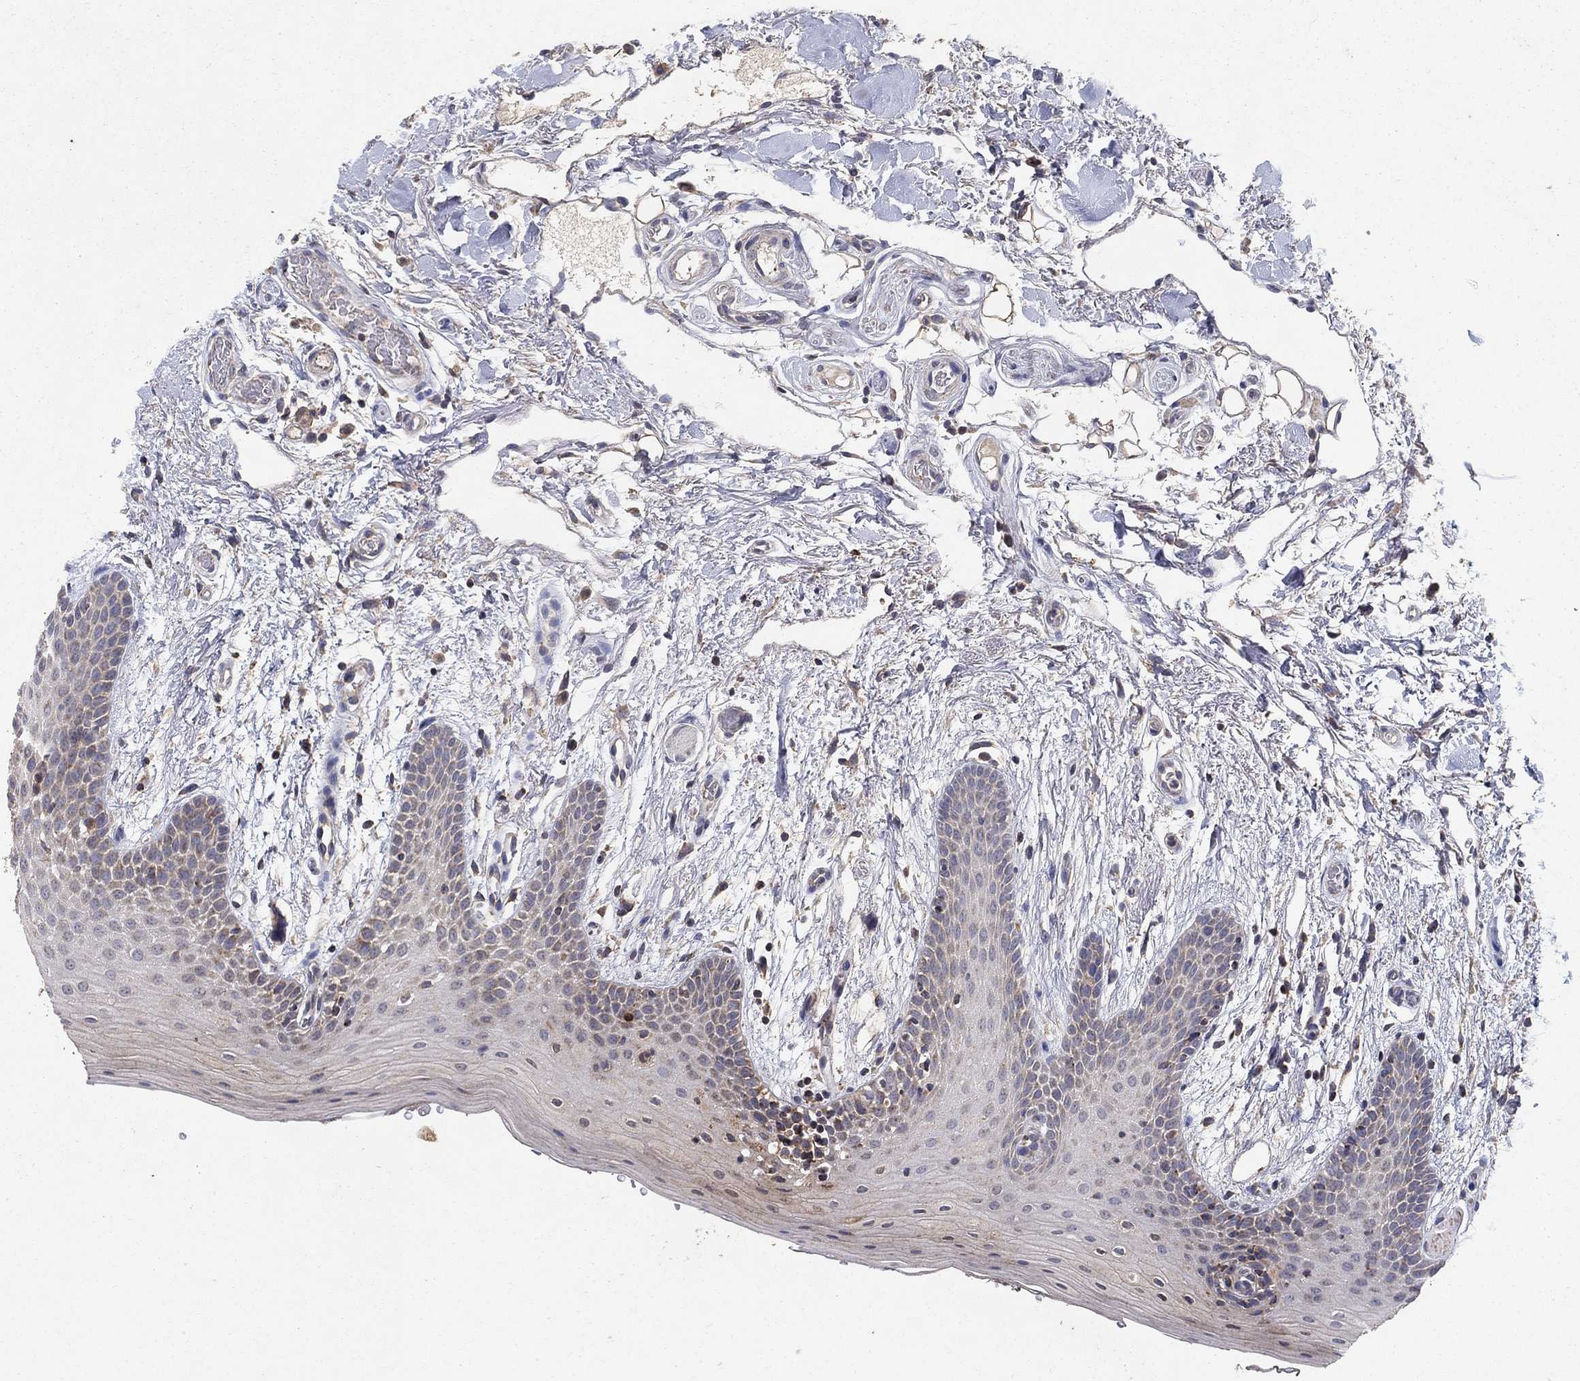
{"staining": {"intensity": "weak", "quantity": "25%-75%", "location": "cytoplasmic/membranous"}, "tissue": "oral mucosa", "cell_type": "Squamous epithelial cells", "image_type": "normal", "snomed": [{"axis": "morphology", "description": "Normal tissue, NOS"}, {"axis": "topography", "description": "Oral tissue"}, {"axis": "topography", "description": "Tounge, NOS"}], "caption": "This image demonstrates normal oral mucosa stained with immunohistochemistry to label a protein in brown. The cytoplasmic/membranous of squamous epithelial cells show weak positivity for the protein. Nuclei are counter-stained blue.", "gene": "GPSM1", "patient": {"sex": "female", "age": 86}}